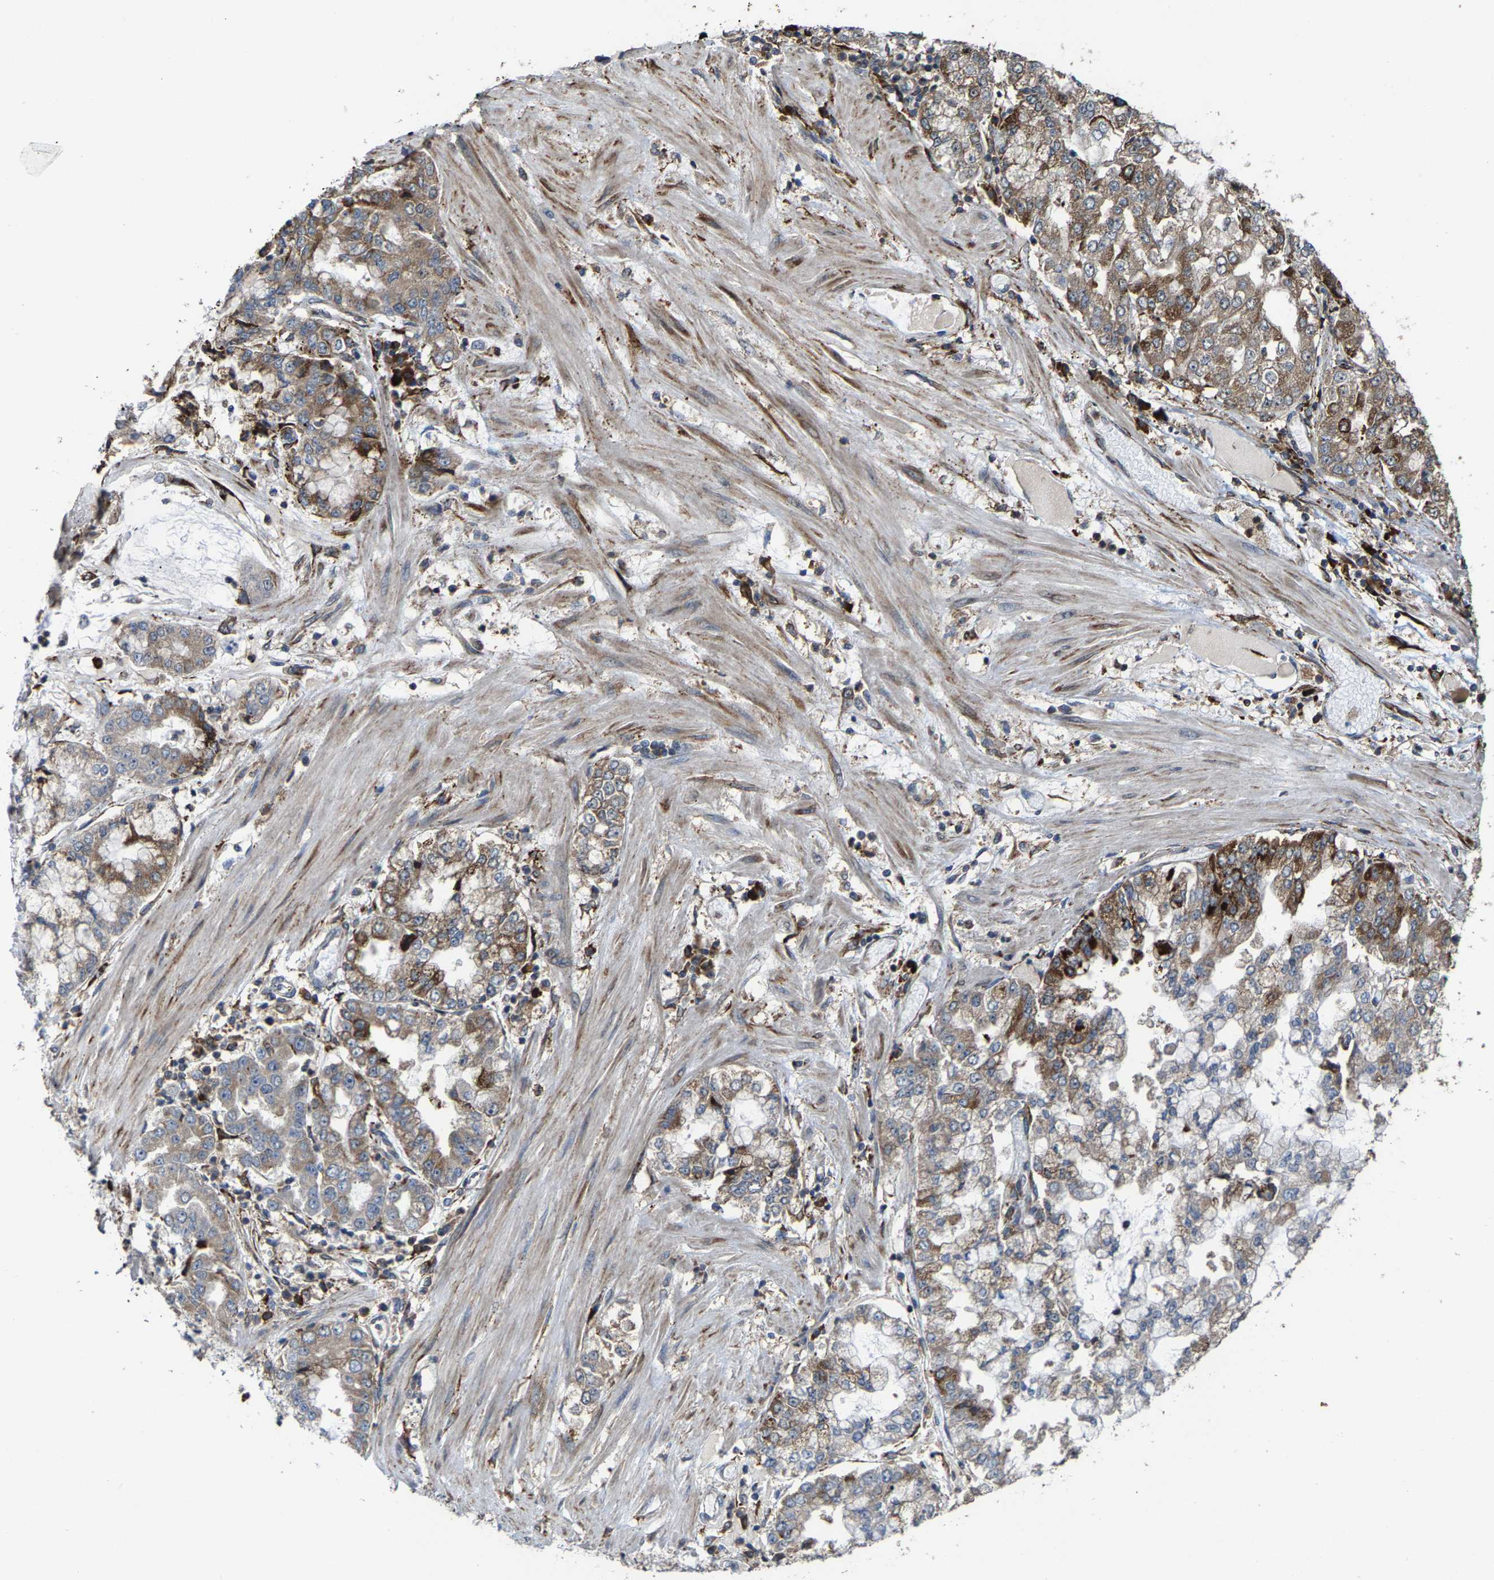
{"staining": {"intensity": "moderate", "quantity": ">75%", "location": "cytoplasmic/membranous"}, "tissue": "stomach cancer", "cell_type": "Tumor cells", "image_type": "cancer", "snomed": [{"axis": "morphology", "description": "Adenocarcinoma, NOS"}, {"axis": "topography", "description": "Stomach"}], "caption": "The micrograph reveals staining of stomach cancer (adenocarcinoma), revealing moderate cytoplasmic/membranous protein staining (brown color) within tumor cells.", "gene": "FGD3", "patient": {"sex": "male", "age": 76}}